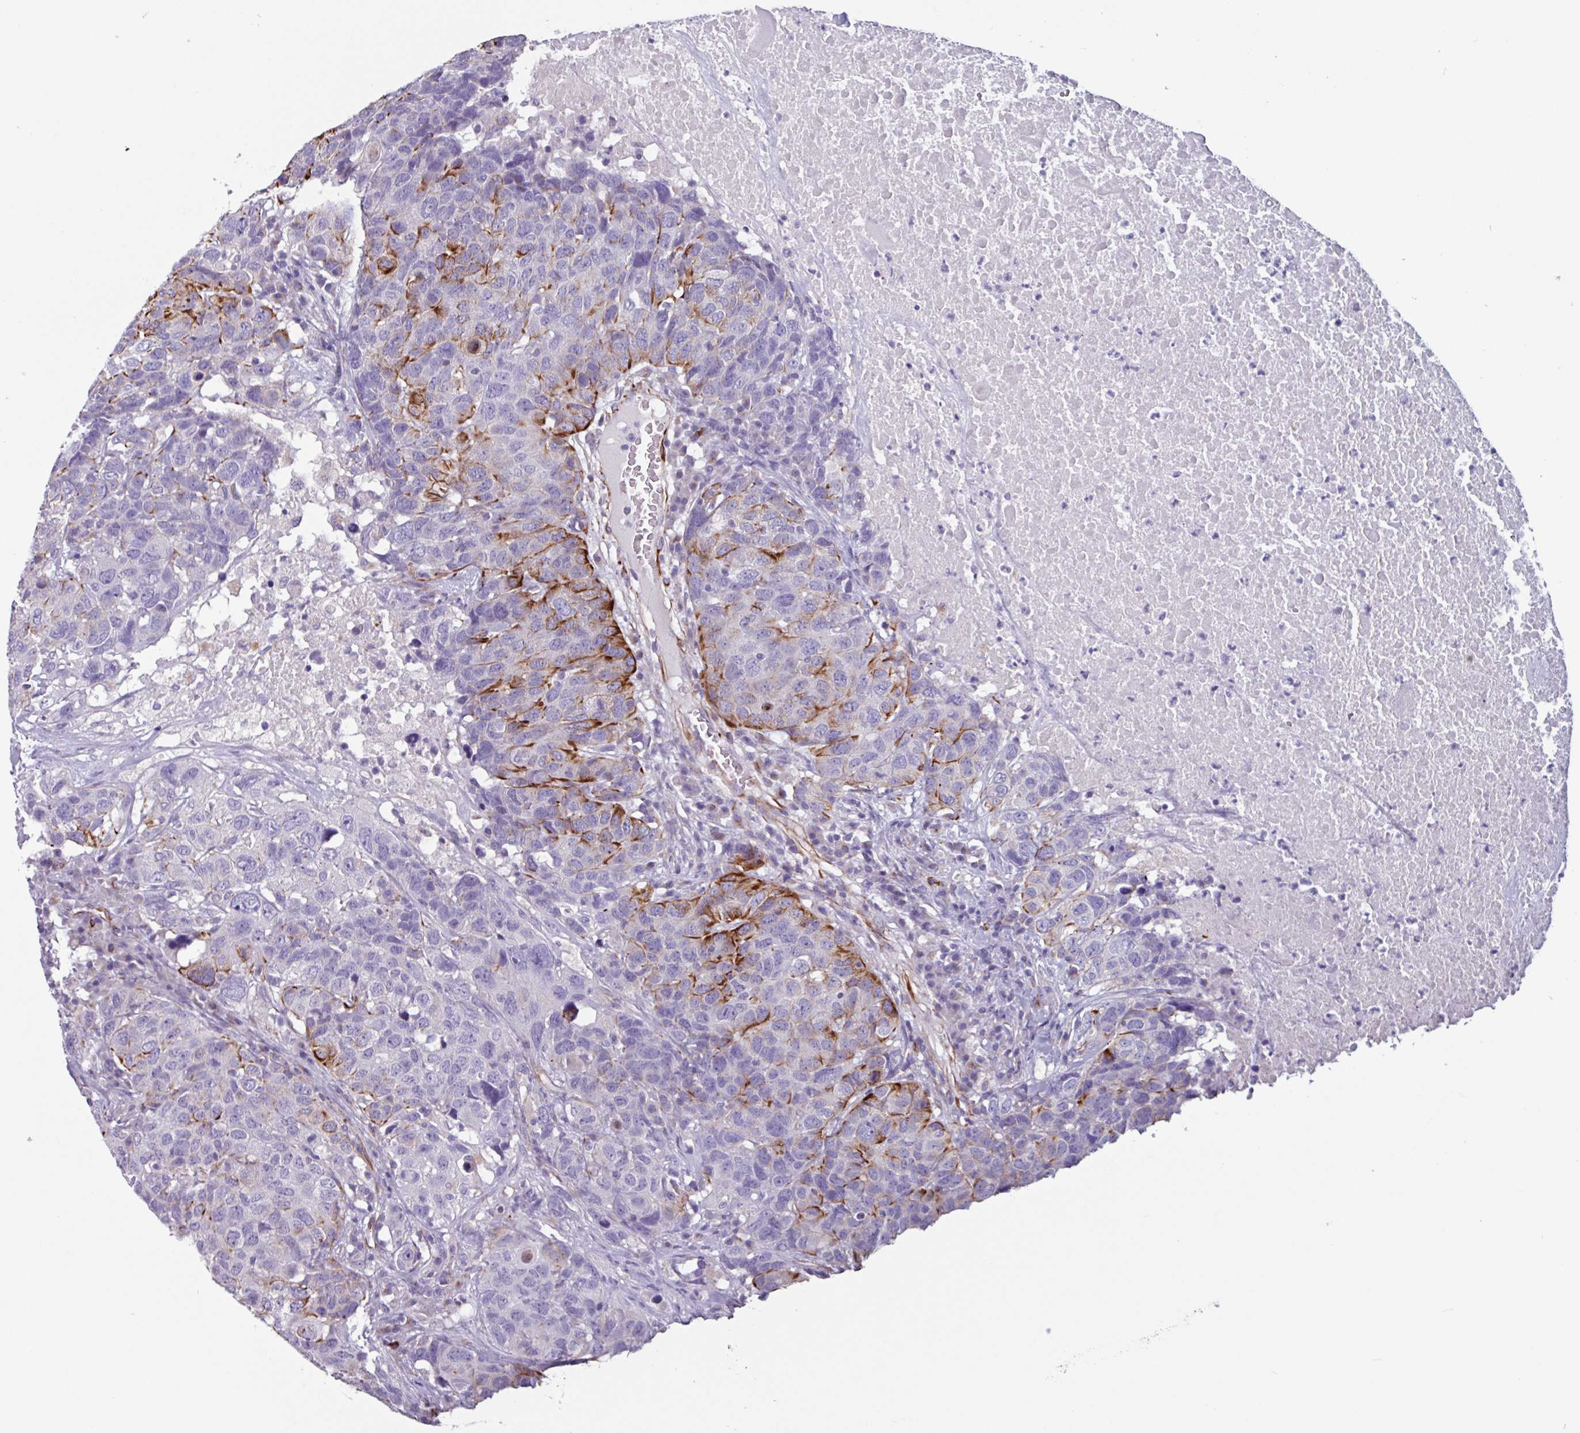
{"staining": {"intensity": "strong", "quantity": "<25%", "location": "cytoplasmic/membranous"}, "tissue": "head and neck cancer", "cell_type": "Tumor cells", "image_type": "cancer", "snomed": [{"axis": "morphology", "description": "Squamous cell carcinoma, NOS"}, {"axis": "topography", "description": "Head-Neck"}], "caption": "Protein expression analysis of head and neck squamous cell carcinoma displays strong cytoplasmic/membranous expression in about <25% of tumor cells.", "gene": "BTD", "patient": {"sex": "male", "age": 66}}